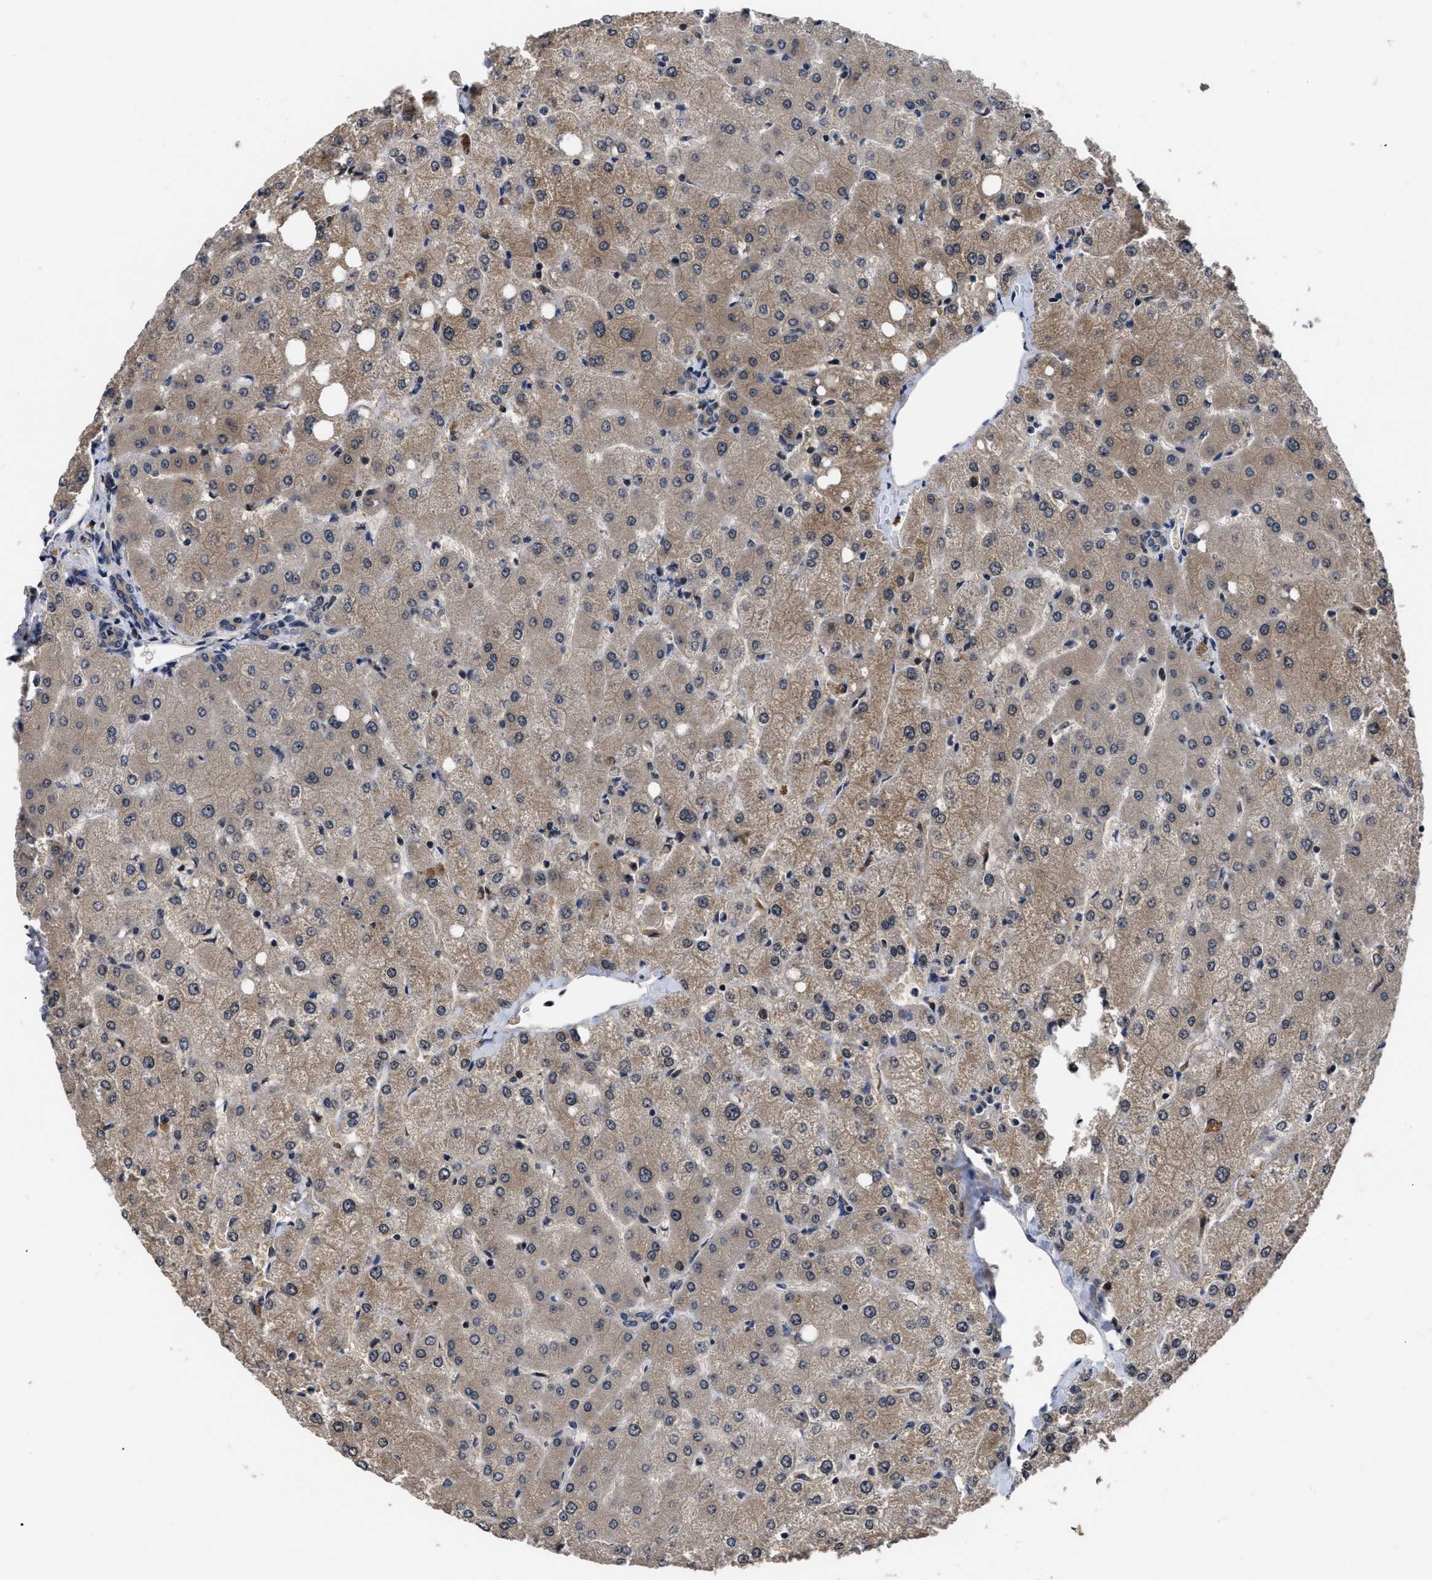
{"staining": {"intensity": "weak", "quantity": ">75%", "location": "cytoplasmic/membranous"}, "tissue": "liver", "cell_type": "Cholangiocytes", "image_type": "normal", "snomed": [{"axis": "morphology", "description": "Normal tissue, NOS"}, {"axis": "topography", "description": "Liver"}], "caption": "Normal liver was stained to show a protein in brown. There is low levels of weak cytoplasmic/membranous positivity in approximately >75% of cholangiocytes. Immunohistochemistry stains the protein in brown and the nuclei are stained blue.", "gene": "DNAJC14", "patient": {"sex": "female", "age": 54}}